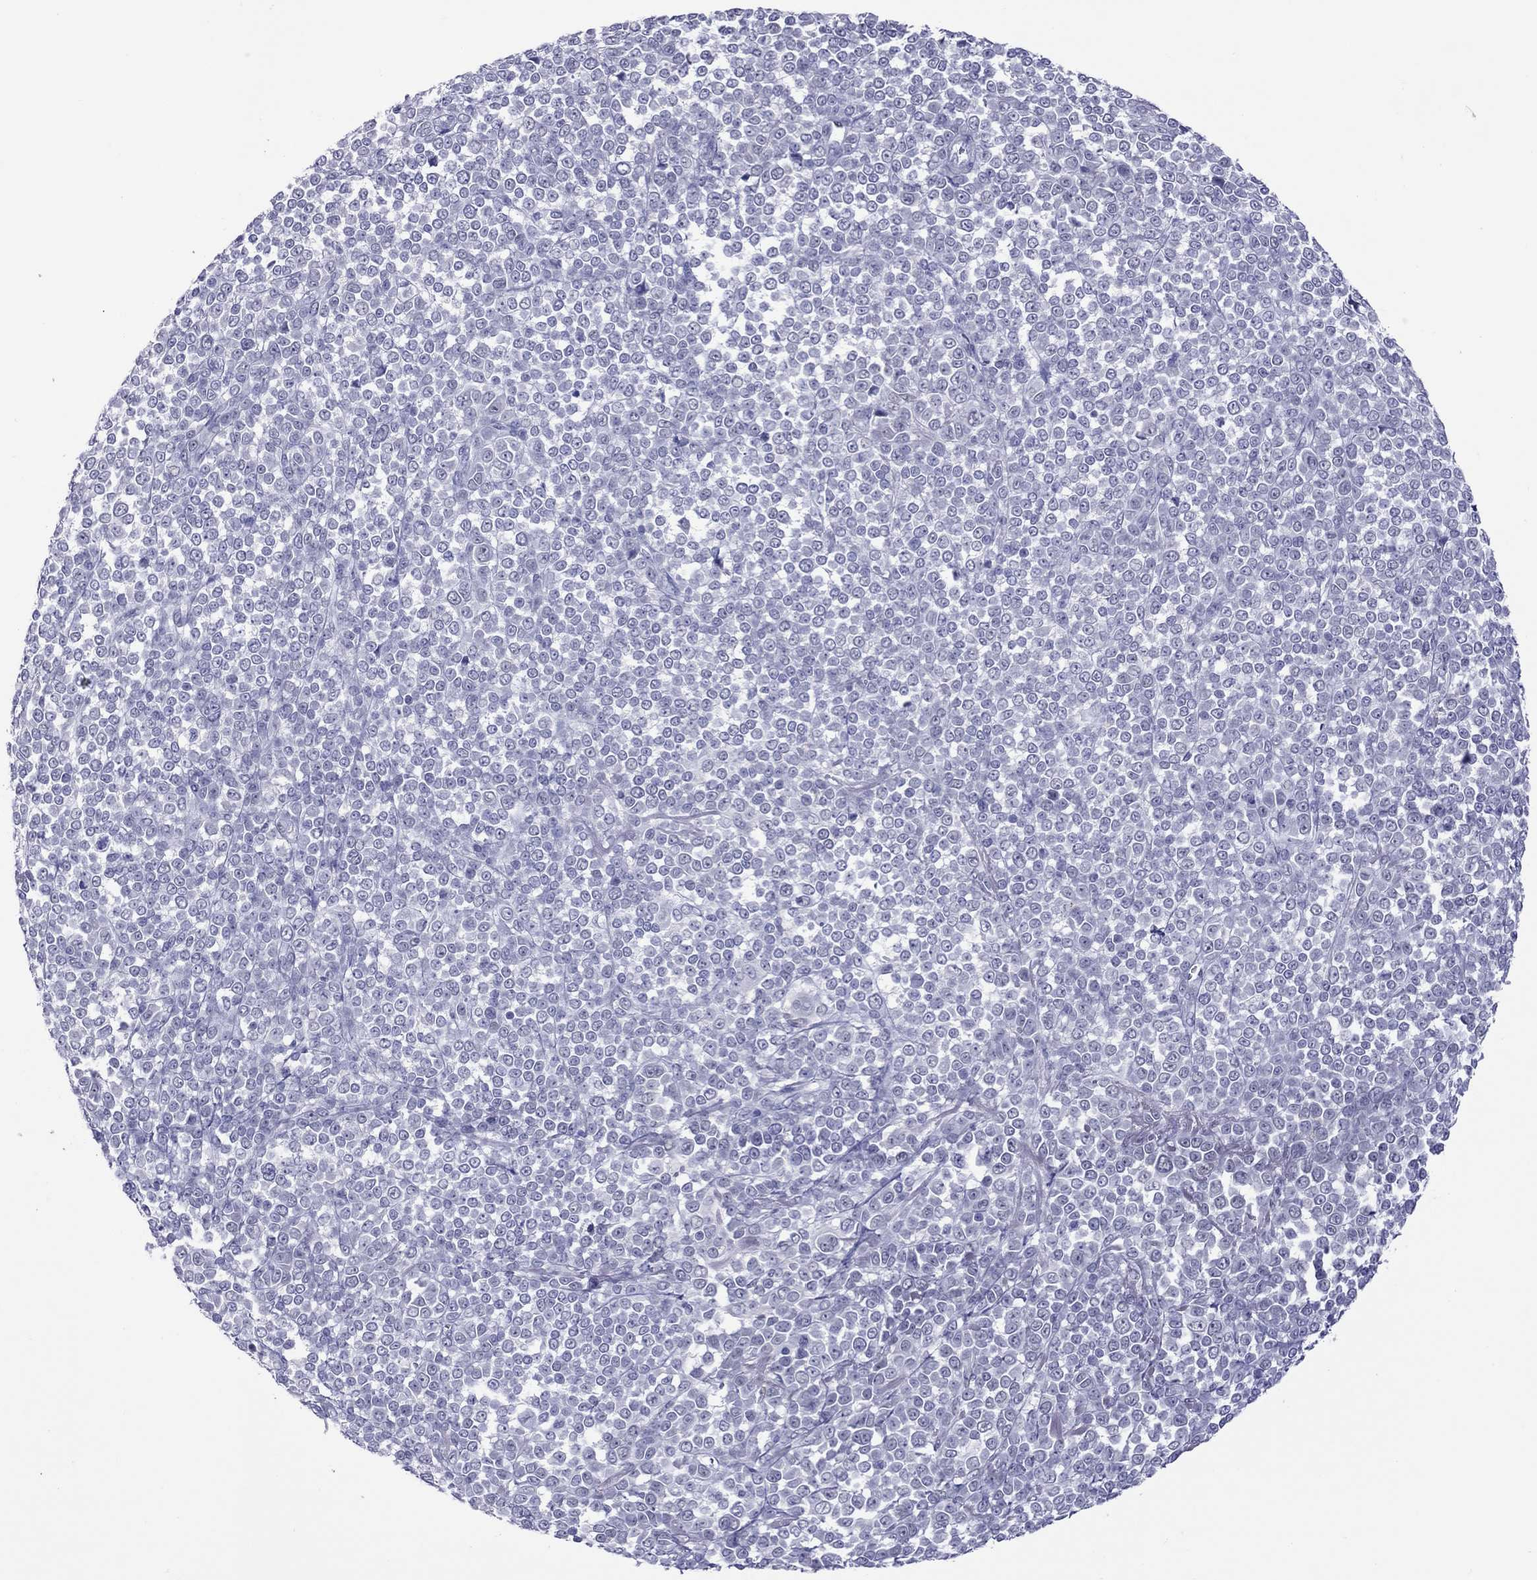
{"staining": {"intensity": "negative", "quantity": "none", "location": "none"}, "tissue": "melanoma", "cell_type": "Tumor cells", "image_type": "cancer", "snomed": [{"axis": "morphology", "description": "Malignant melanoma, NOS"}, {"axis": "topography", "description": "Skin"}], "caption": "DAB immunohistochemical staining of malignant melanoma demonstrates no significant positivity in tumor cells.", "gene": "CHRNB3", "patient": {"sex": "female", "age": 95}}